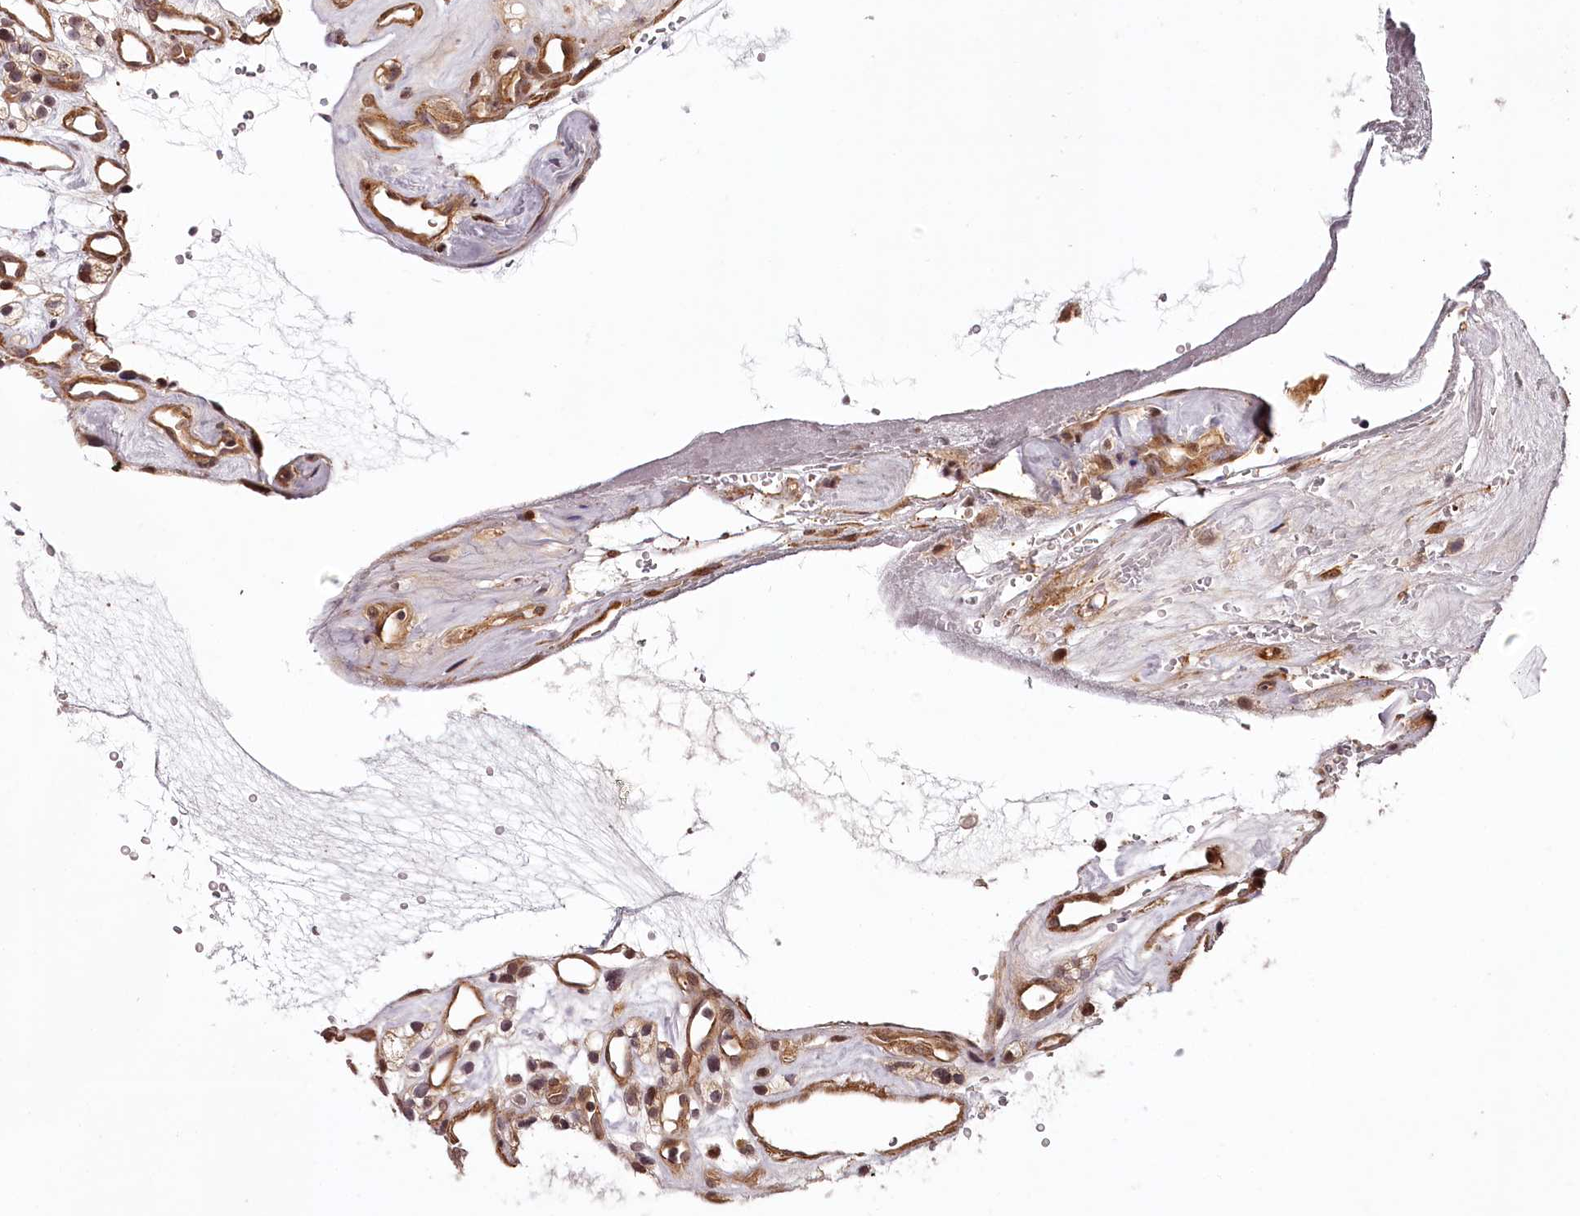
{"staining": {"intensity": "moderate", "quantity": ">75%", "location": "cytoplasmic/membranous,nuclear"}, "tissue": "renal cancer", "cell_type": "Tumor cells", "image_type": "cancer", "snomed": [{"axis": "morphology", "description": "Adenocarcinoma, NOS"}, {"axis": "topography", "description": "Kidney"}], "caption": "Moderate cytoplasmic/membranous and nuclear staining is identified in about >75% of tumor cells in adenocarcinoma (renal).", "gene": "TTC33", "patient": {"sex": "female", "age": 57}}